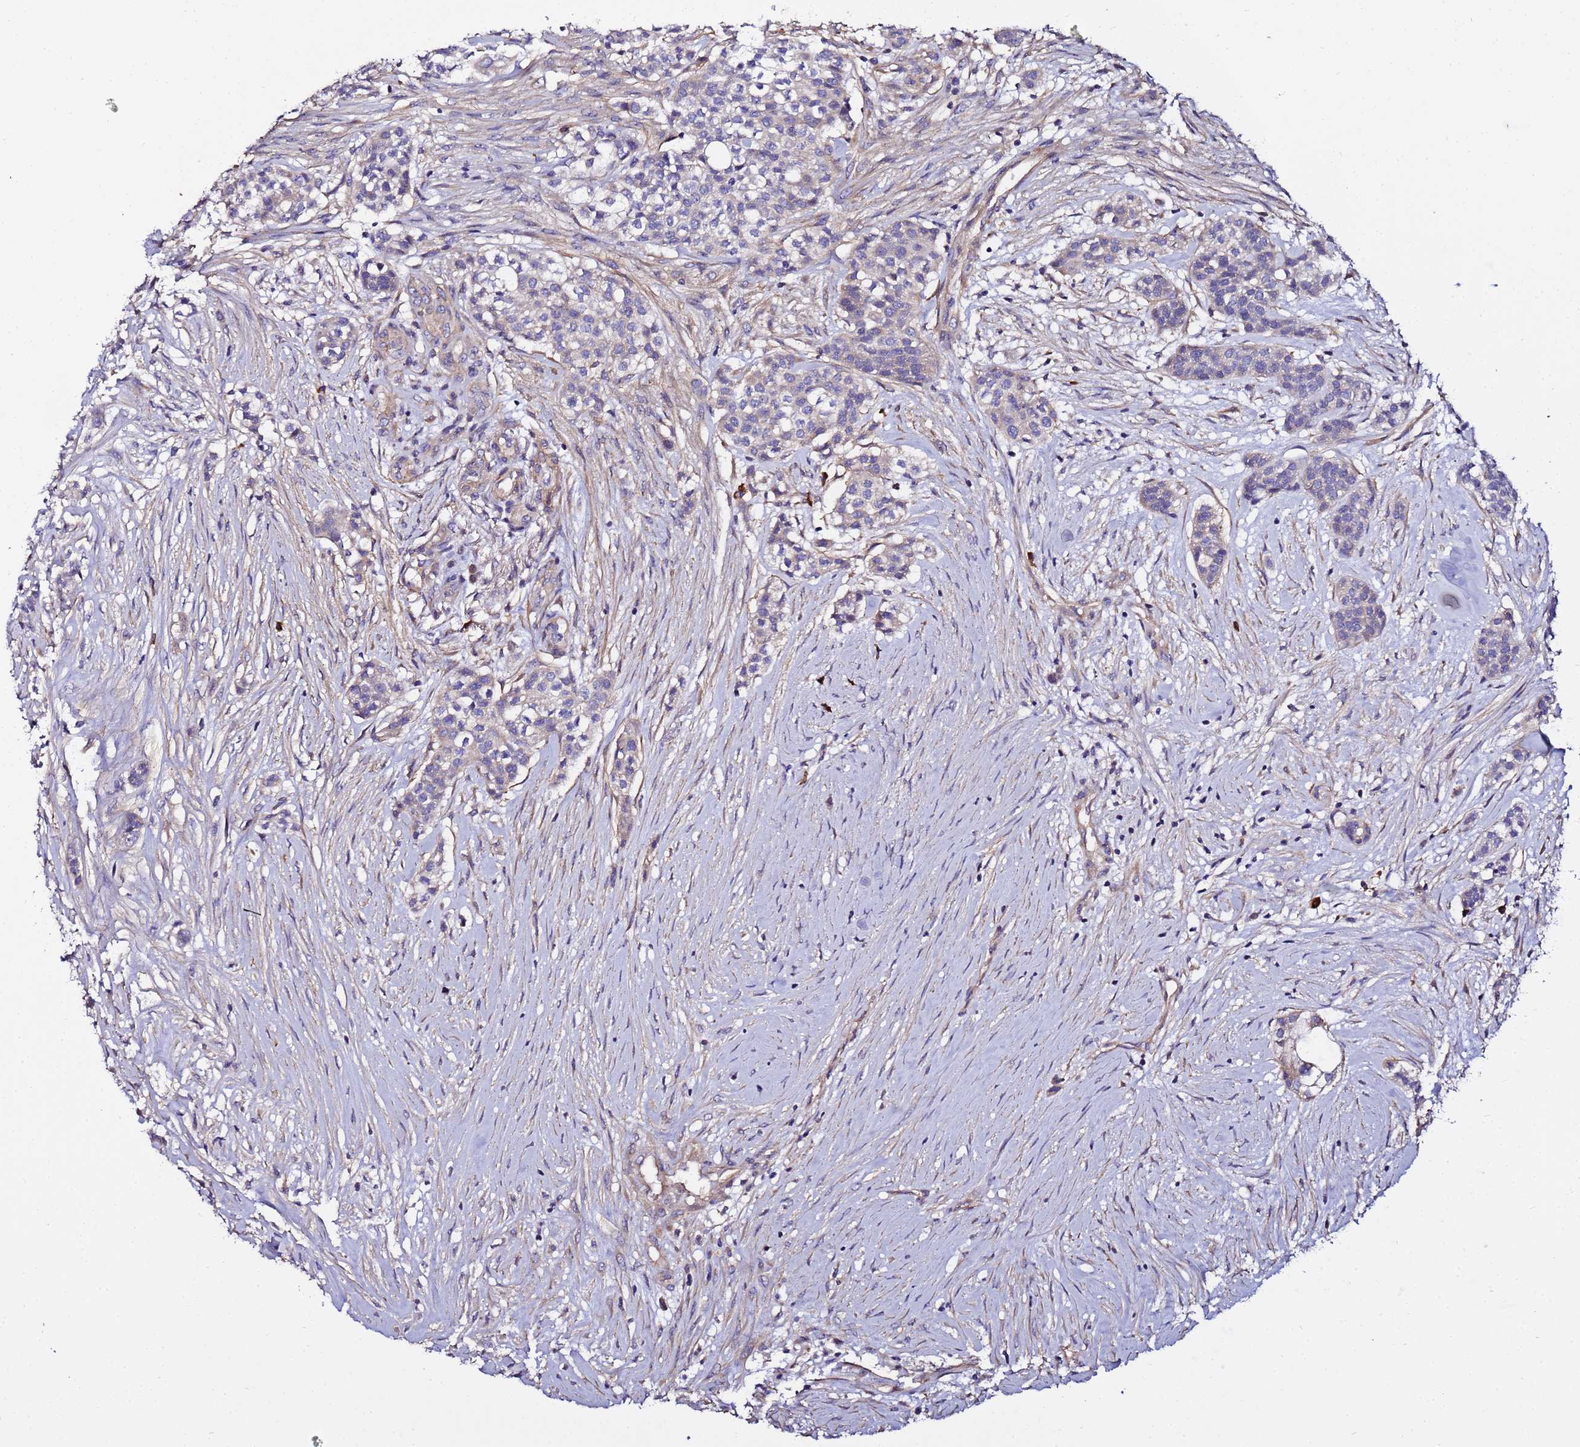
{"staining": {"intensity": "weak", "quantity": "<25%", "location": "cytoplasmic/membranous"}, "tissue": "head and neck cancer", "cell_type": "Tumor cells", "image_type": "cancer", "snomed": [{"axis": "morphology", "description": "Adenocarcinoma, NOS"}, {"axis": "topography", "description": "Head-Neck"}], "caption": "The IHC histopathology image has no significant staining in tumor cells of head and neck cancer (adenocarcinoma) tissue. (DAB (3,3'-diaminobenzidine) IHC, high magnification).", "gene": "JRKL", "patient": {"sex": "male", "age": 81}}